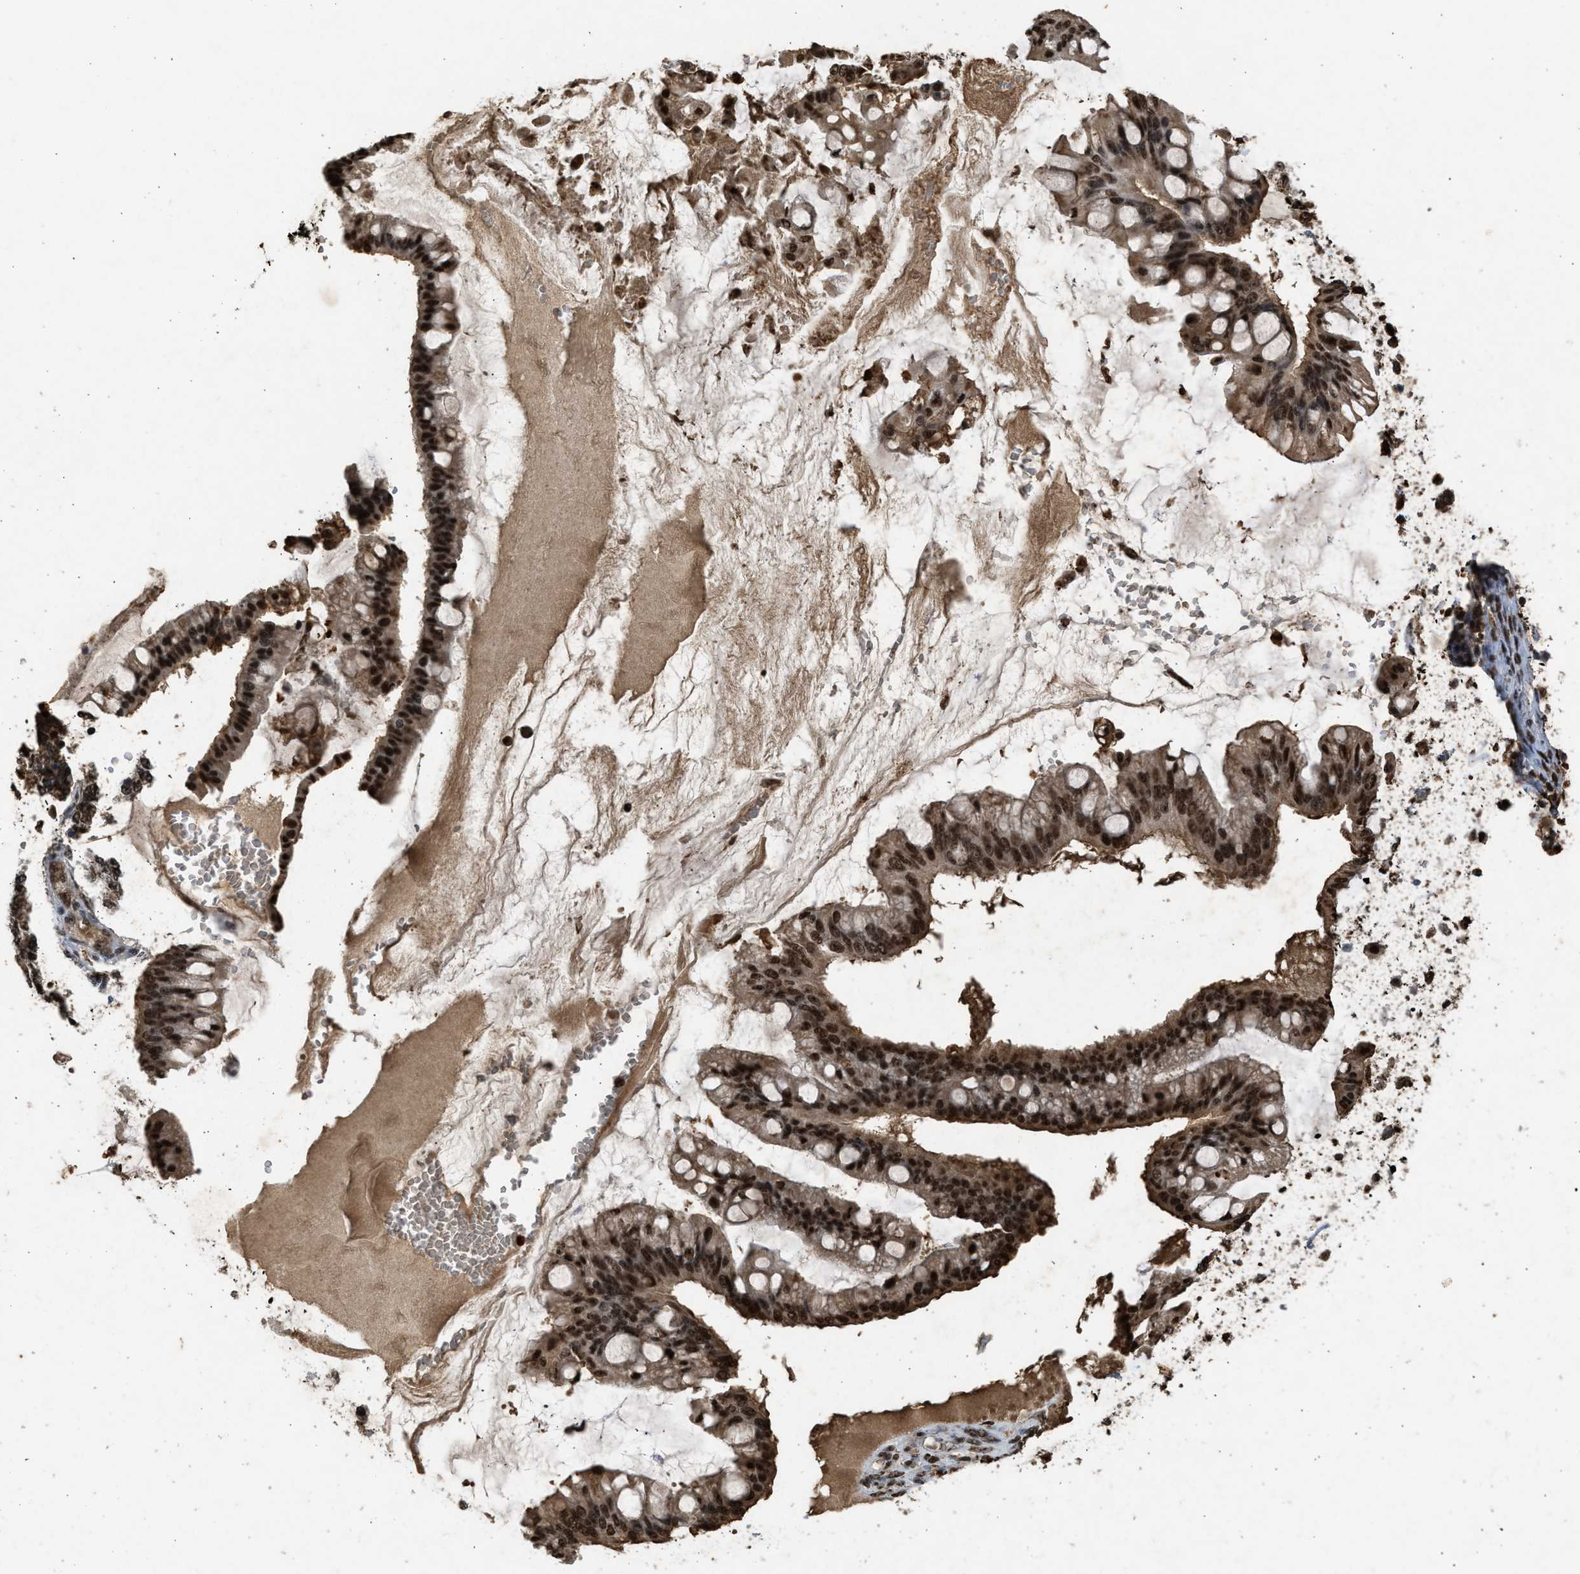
{"staining": {"intensity": "strong", "quantity": ">75%", "location": "cytoplasmic/membranous,nuclear"}, "tissue": "ovarian cancer", "cell_type": "Tumor cells", "image_type": "cancer", "snomed": [{"axis": "morphology", "description": "Cystadenocarcinoma, mucinous, NOS"}, {"axis": "topography", "description": "Ovary"}], "caption": "Ovarian cancer was stained to show a protein in brown. There is high levels of strong cytoplasmic/membranous and nuclear expression in about >75% of tumor cells. The protein of interest is stained brown, and the nuclei are stained in blue (DAB IHC with brightfield microscopy, high magnification).", "gene": "TFDP2", "patient": {"sex": "female", "age": 73}}